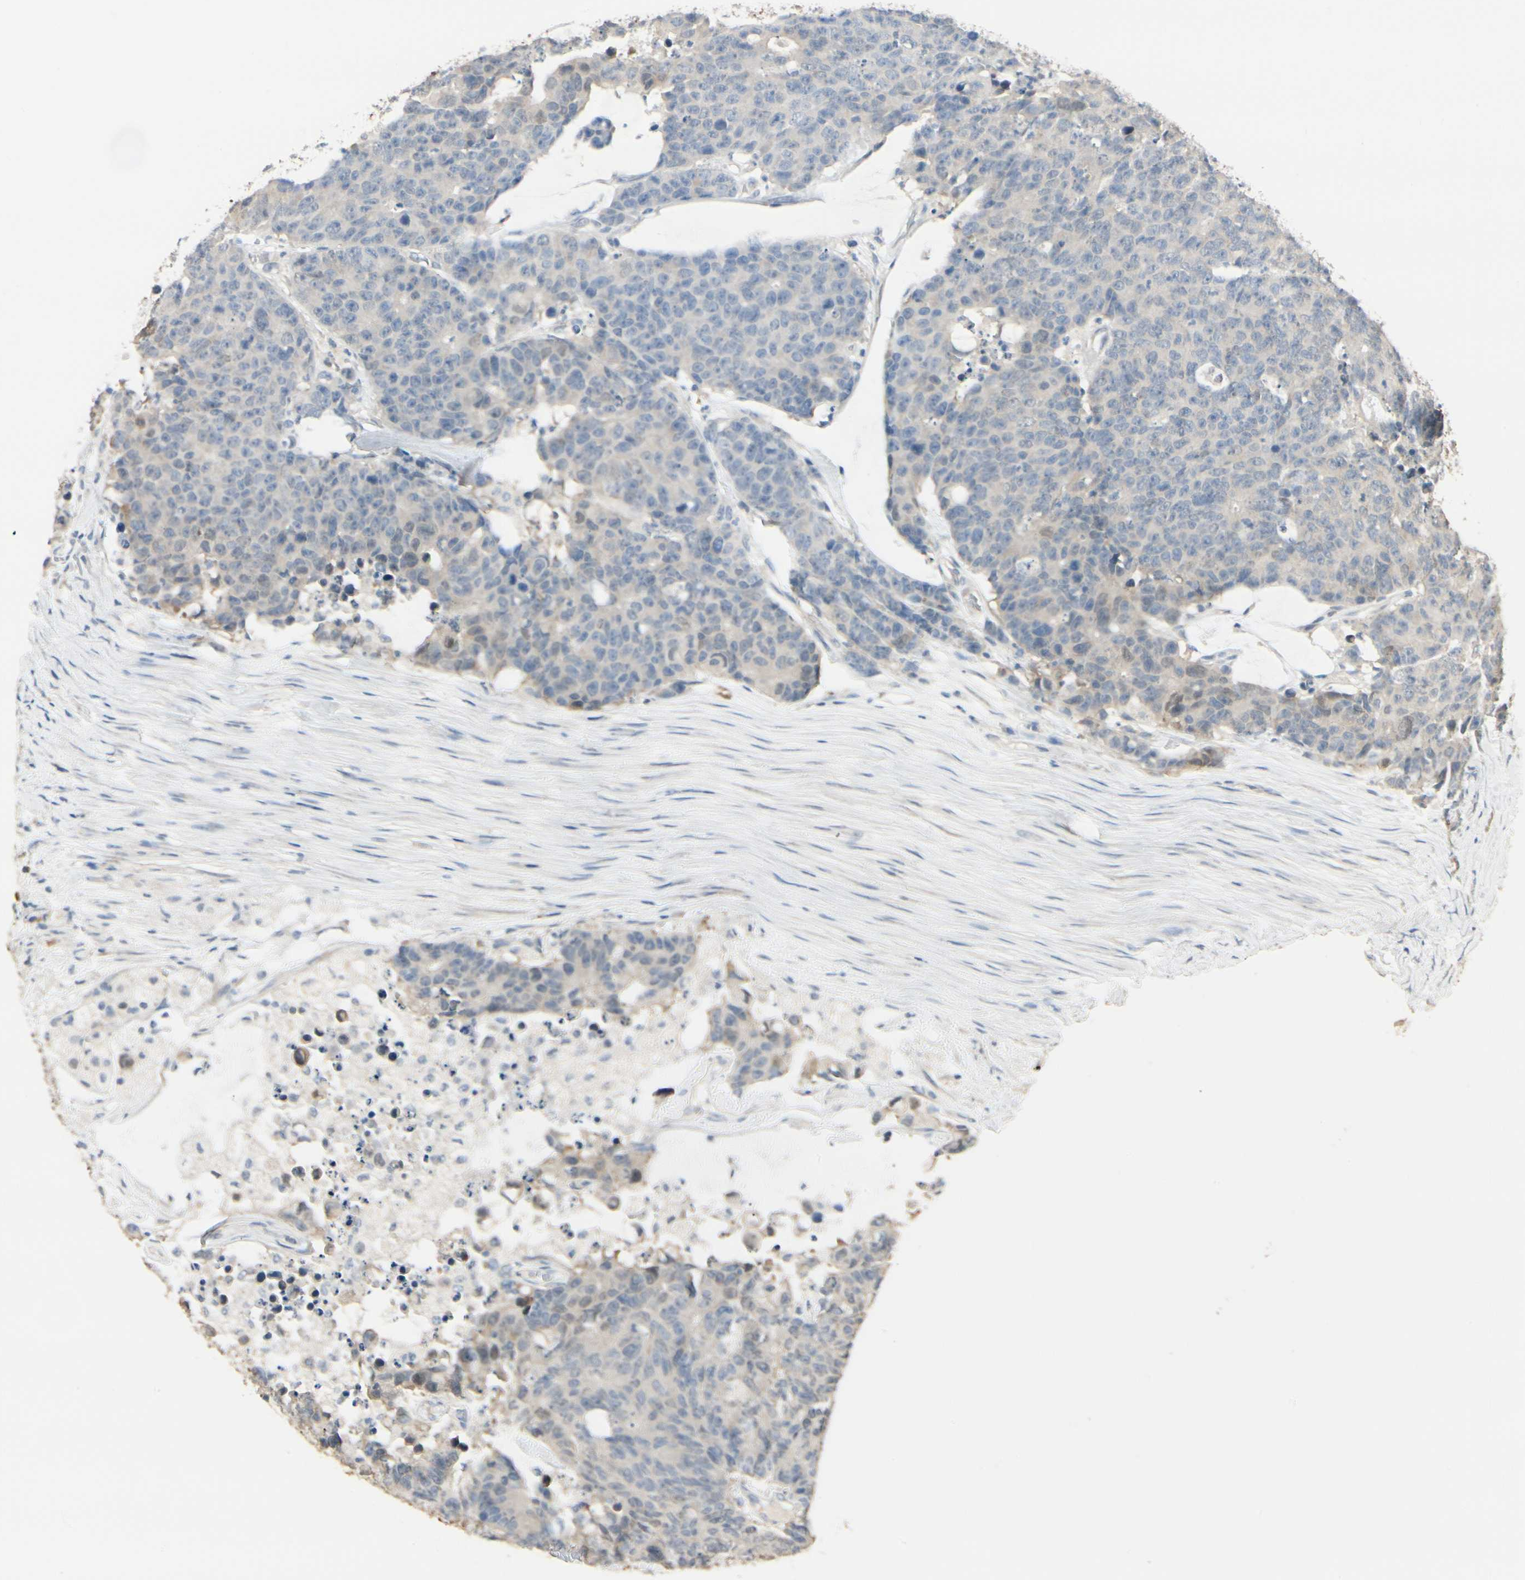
{"staining": {"intensity": "weak", "quantity": "<25%", "location": "cytoplasmic/membranous"}, "tissue": "colorectal cancer", "cell_type": "Tumor cells", "image_type": "cancer", "snomed": [{"axis": "morphology", "description": "Adenocarcinoma, NOS"}, {"axis": "topography", "description": "Colon"}], "caption": "This is an immunohistochemistry photomicrograph of adenocarcinoma (colorectal). There is no expression in tumor cells.", "gene": "GNE", "patient": {"sex": "female", "age": 86}}